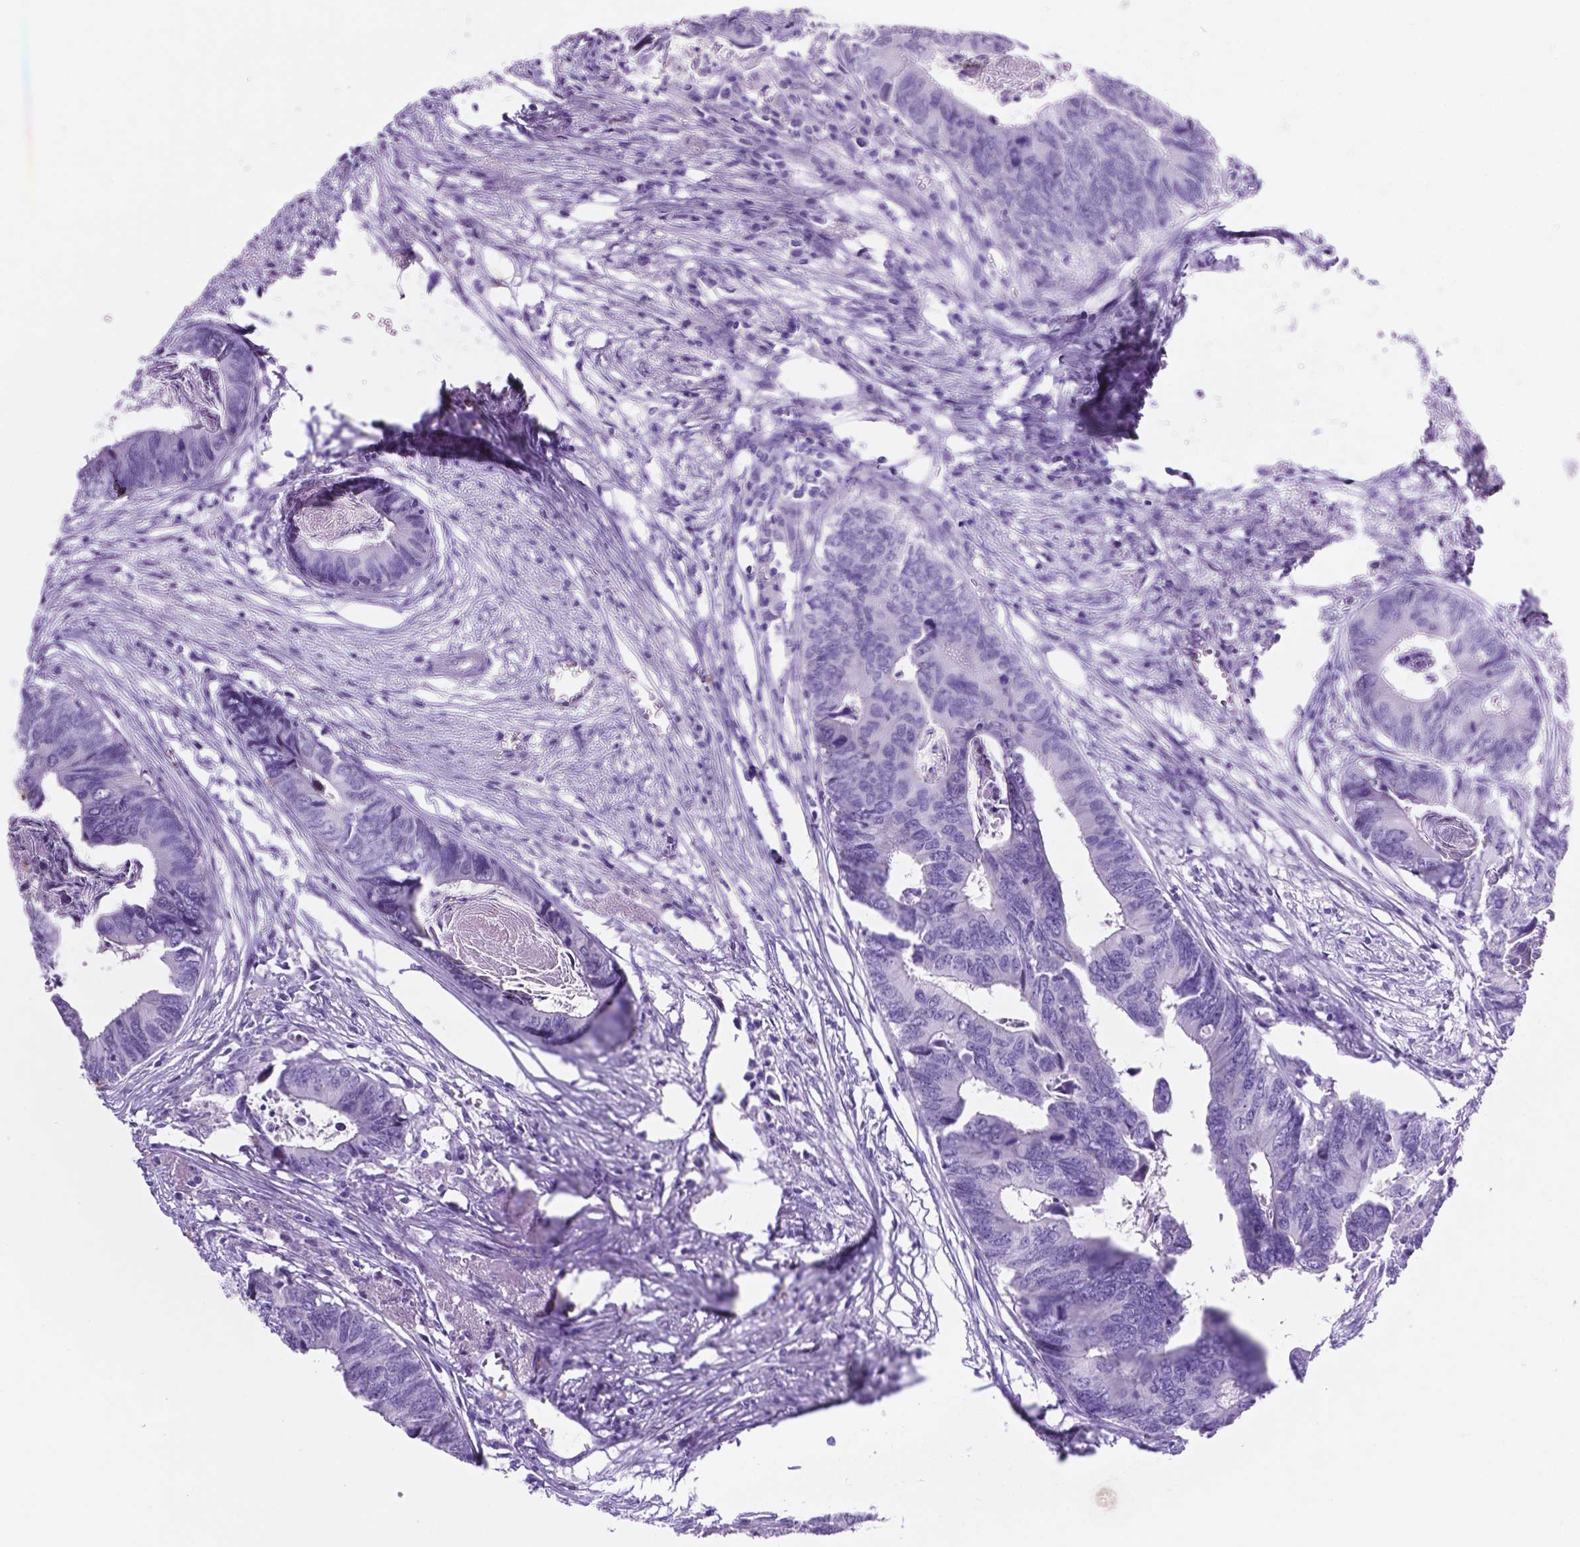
{"staining": {"intensity": "negative", "quantity": "none", "location": "none"}, "tissue": "colorectal cancer", "cell_type": "Tumor cells", "image_type": "cancer", "snomed": [{"axis": "morphology", "description": "Adenocarcinoma, NOS"}, {"axis": "topography", "description": "Colon"}], "caption": "A histopathology image of colorectal cancer stained for a protein exhibits no brown staining in tumor cells.", "gene": "C17orf107", "patient": {"sex": "female", "age": 82}}